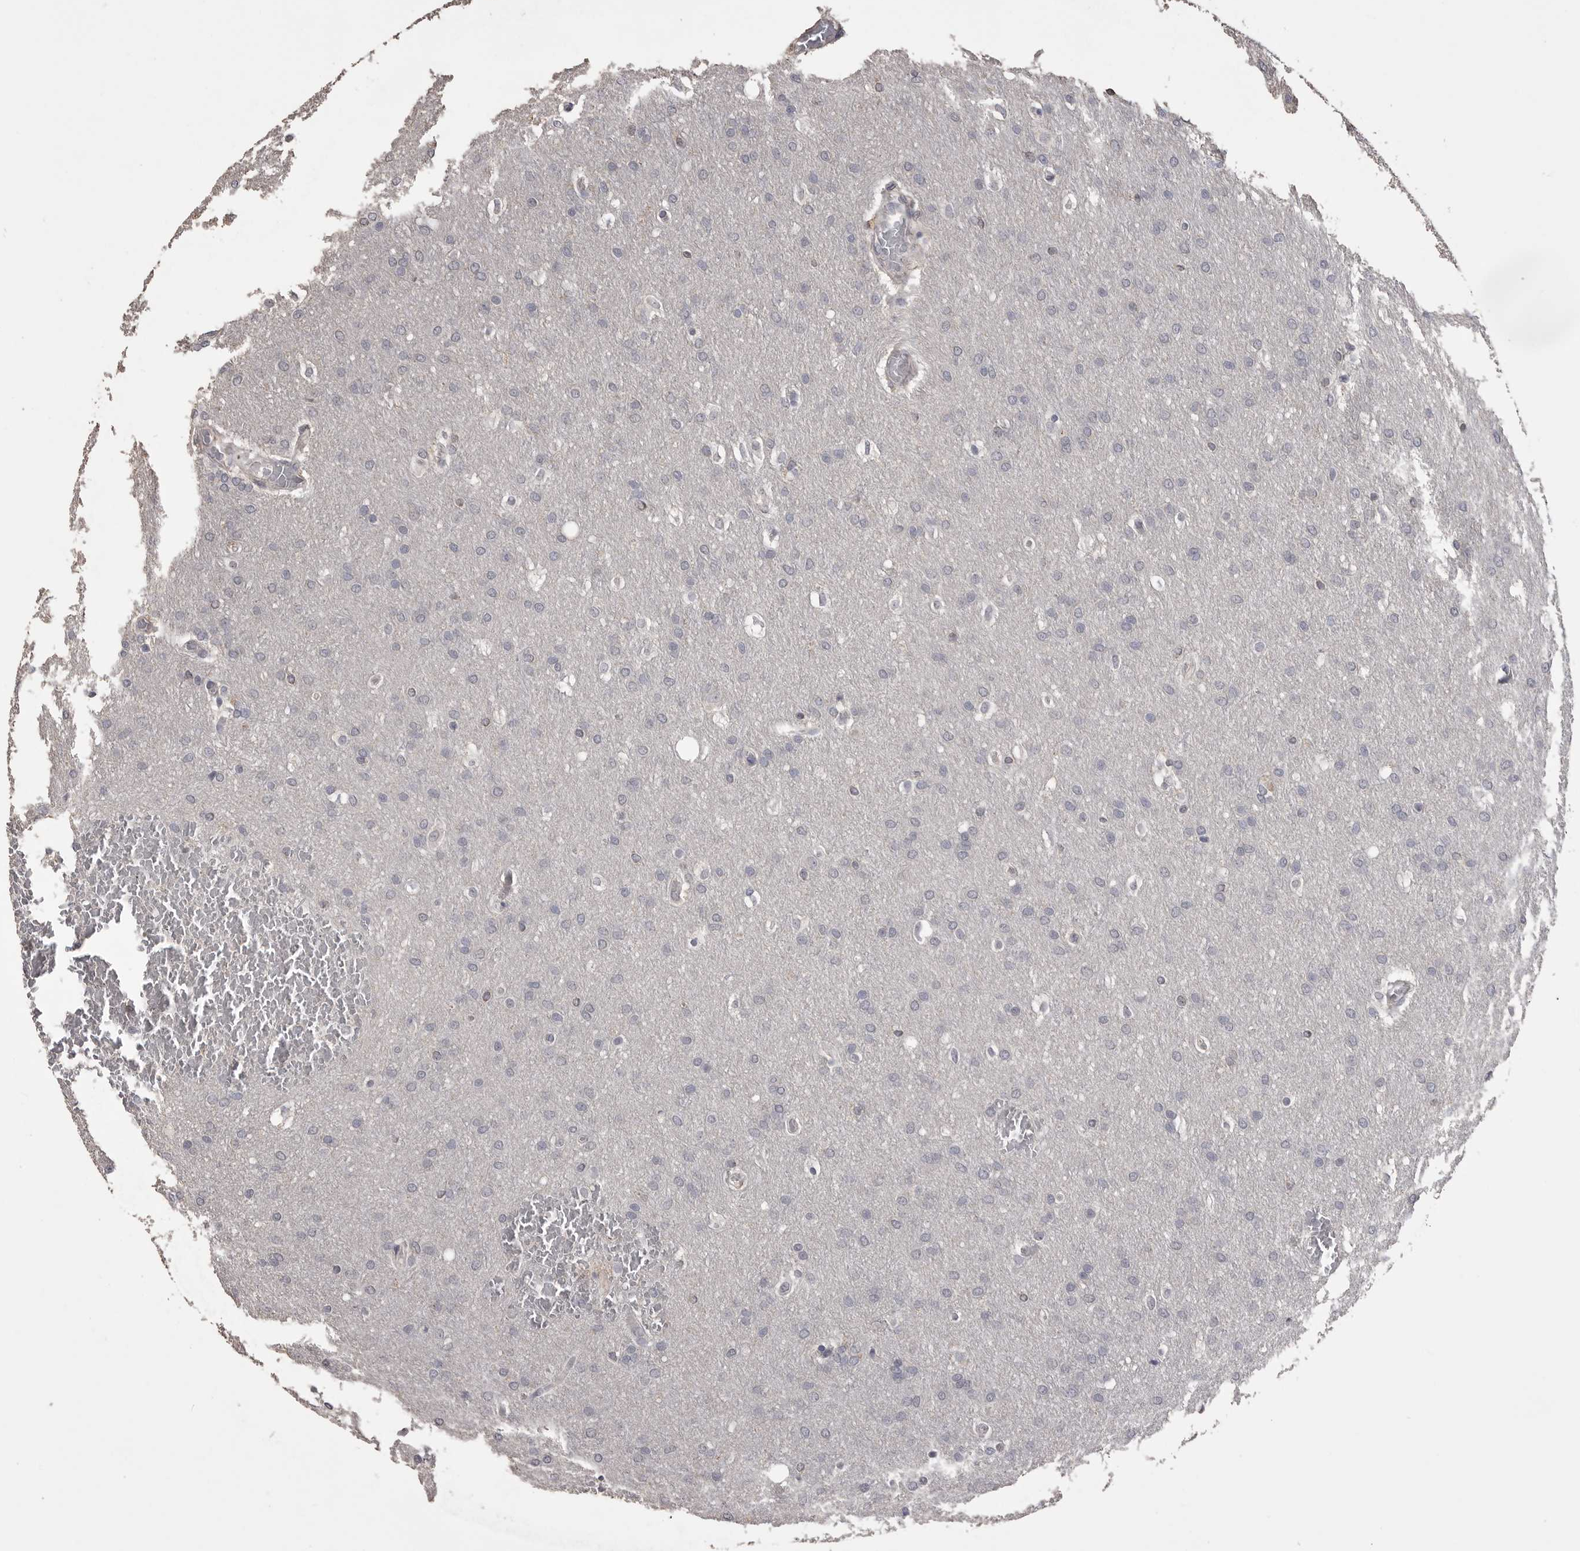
{"staining": {"intensity": "negative", "quantity": "none", "location": "none"}, "tissue": "glioma", "cell_type": "Tumor cells", "image_type": "cancer", "snomed": [{"axis": "morphology", "description": "Glioma, malignant, Low grade"}, {"axis": "topography", "description": "Brain"}], "caption": "This is a image of immunohistochemistry (IHC) staining of glioma, which shows no staining in tumor cells.", "gene": "MMP7", "patient": {"sex": "female", "age": 37}}